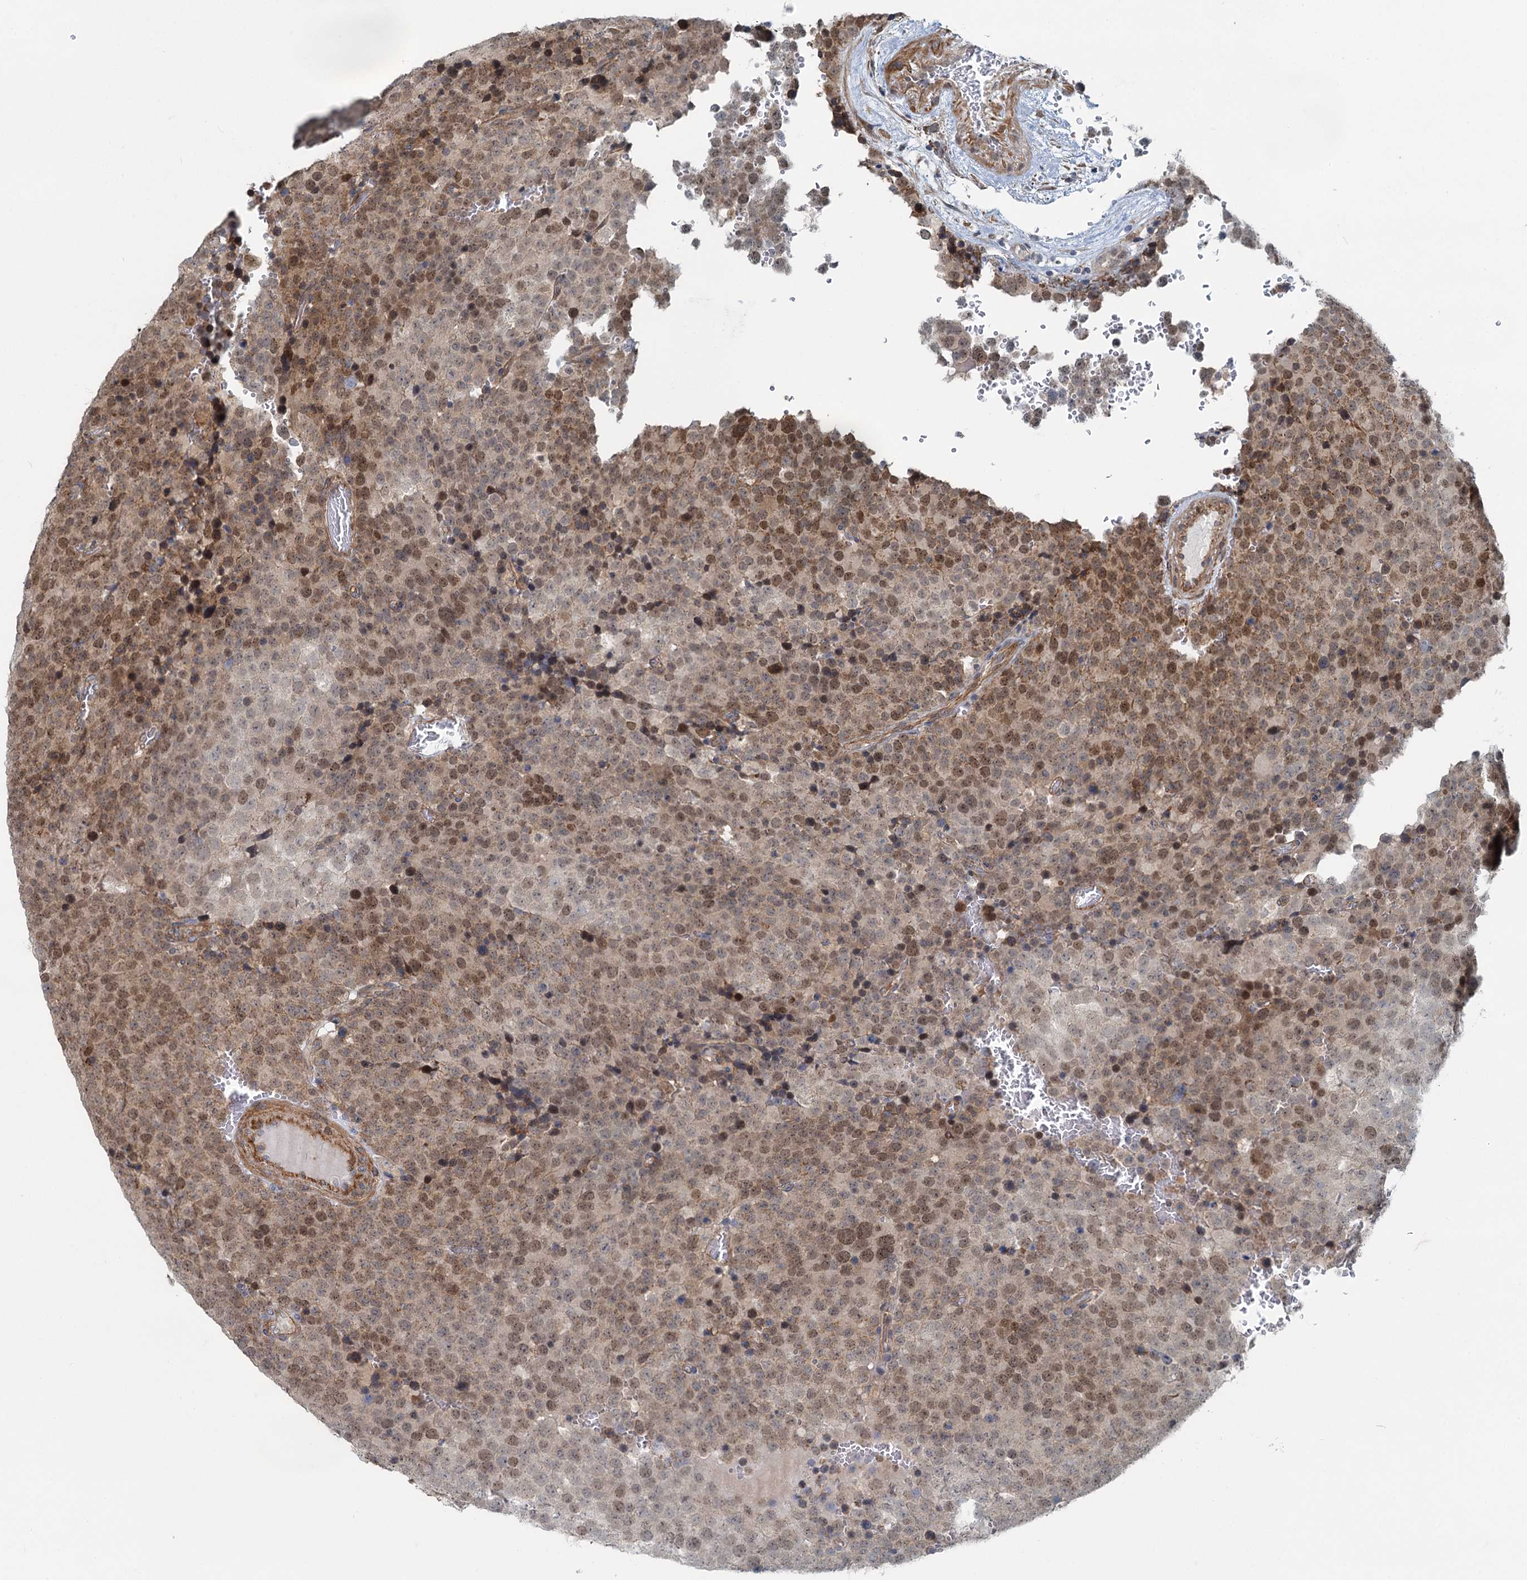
{"staining": {"intensity": "moderate", "quantity": ">75%", "location": "nuclear"}, "tissue": "testis cancer", "cell_type": "Tumor cells", "image_type": "cancer", "snomed": [{"axis": "morphology", "description": "Seminoma, NOS"}, {"axis": "topography", "description": "Testis"}], "caption": "Moderate nuclear positivity for a protein is seen in approximately >75% of tumor cells of testis cancer (seminoma) using immunohistochemistry.", "gene": "ADCY2", "patient": {"sex": "male", "age": 71}}